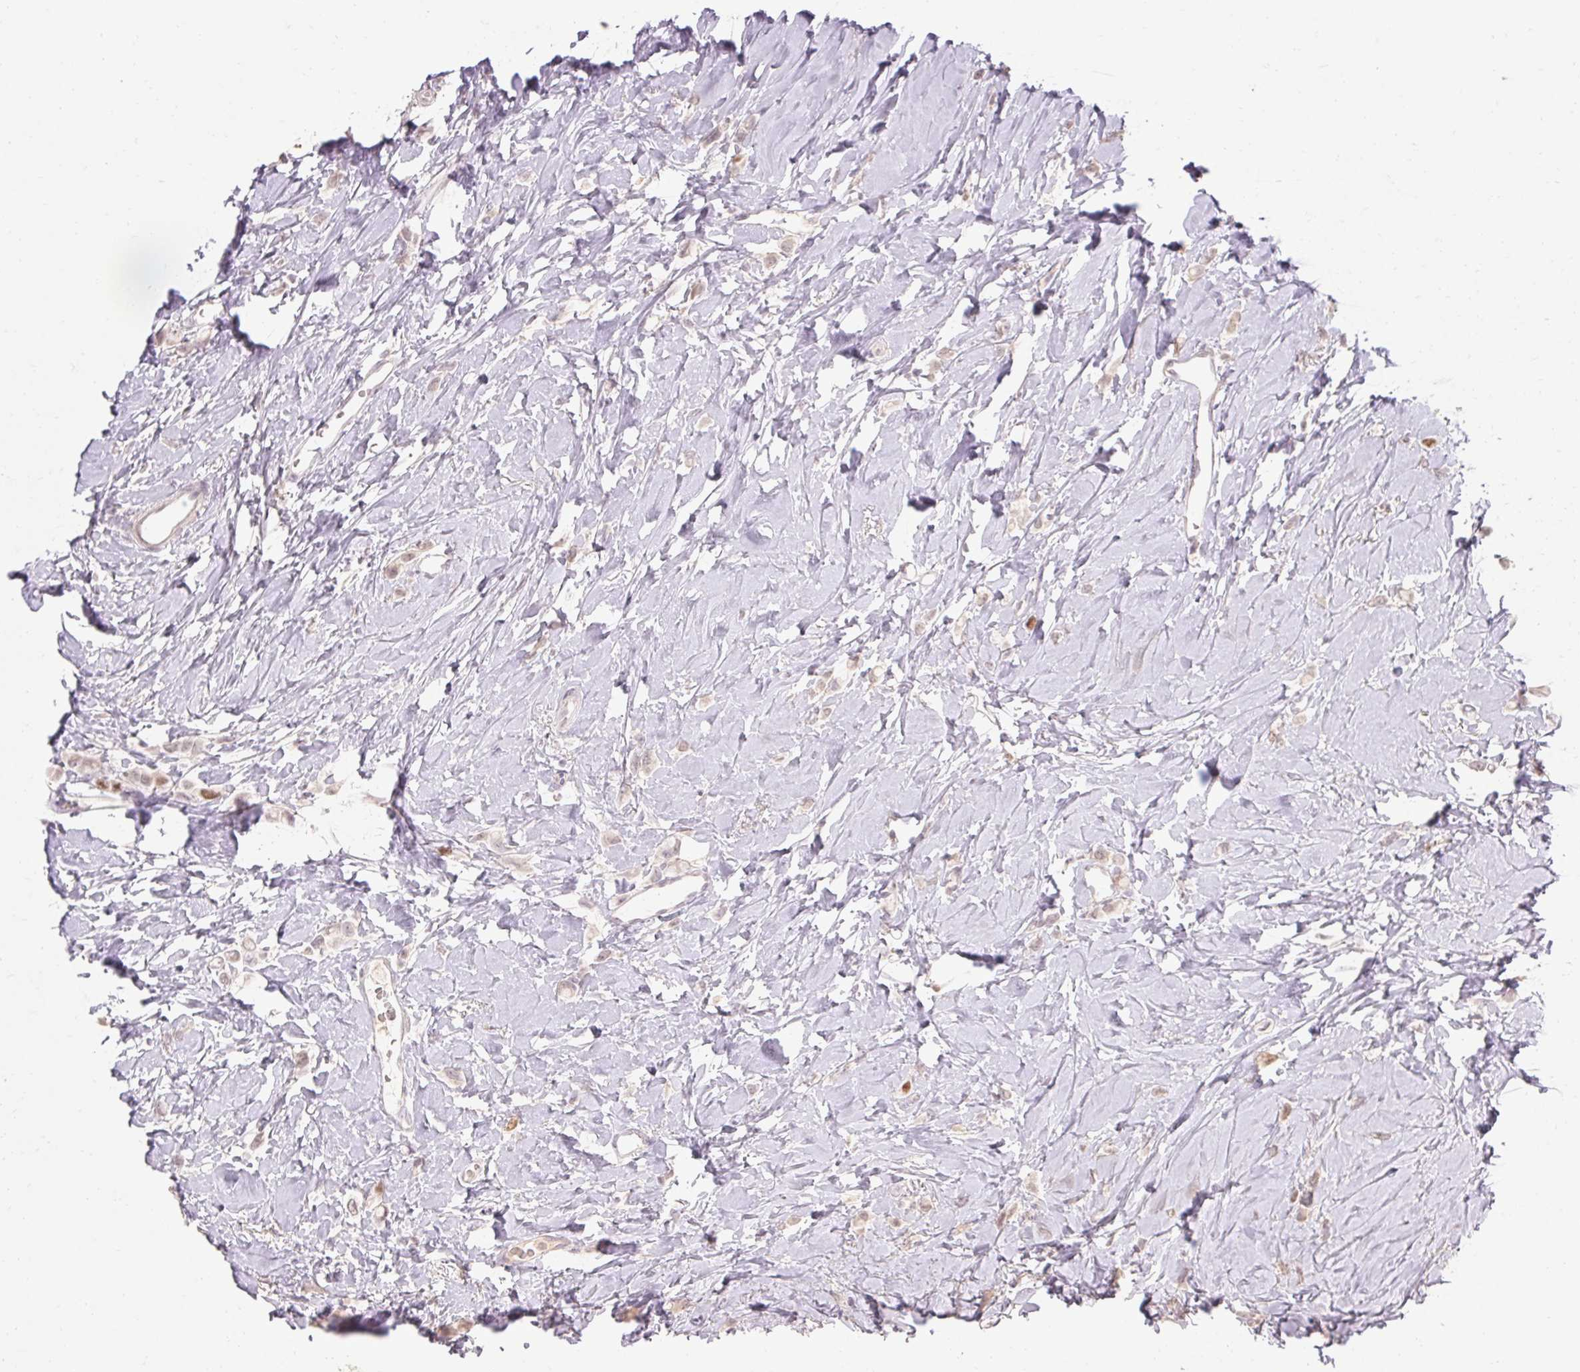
{"staining": {"intensity": "weak", "quantity": "<25%", "location": "nuclear"}, "tissue": "breast cancer", "cell_type": "Tumor cells", "image_type": "cancer", "snomed": [{"axis": "morphology", "description": "Lobular carcinoma"}, {"axis": "topography", "description": "Breast"}], "caption": "Immunohistochemistry histopathology image of human breast cancer stained for a protein (brown), which shows no positivity in tumor cells. Nuclei are stained in blue.", "gene": "SKP2", "patient": {"sex": "female", "age": 66}}